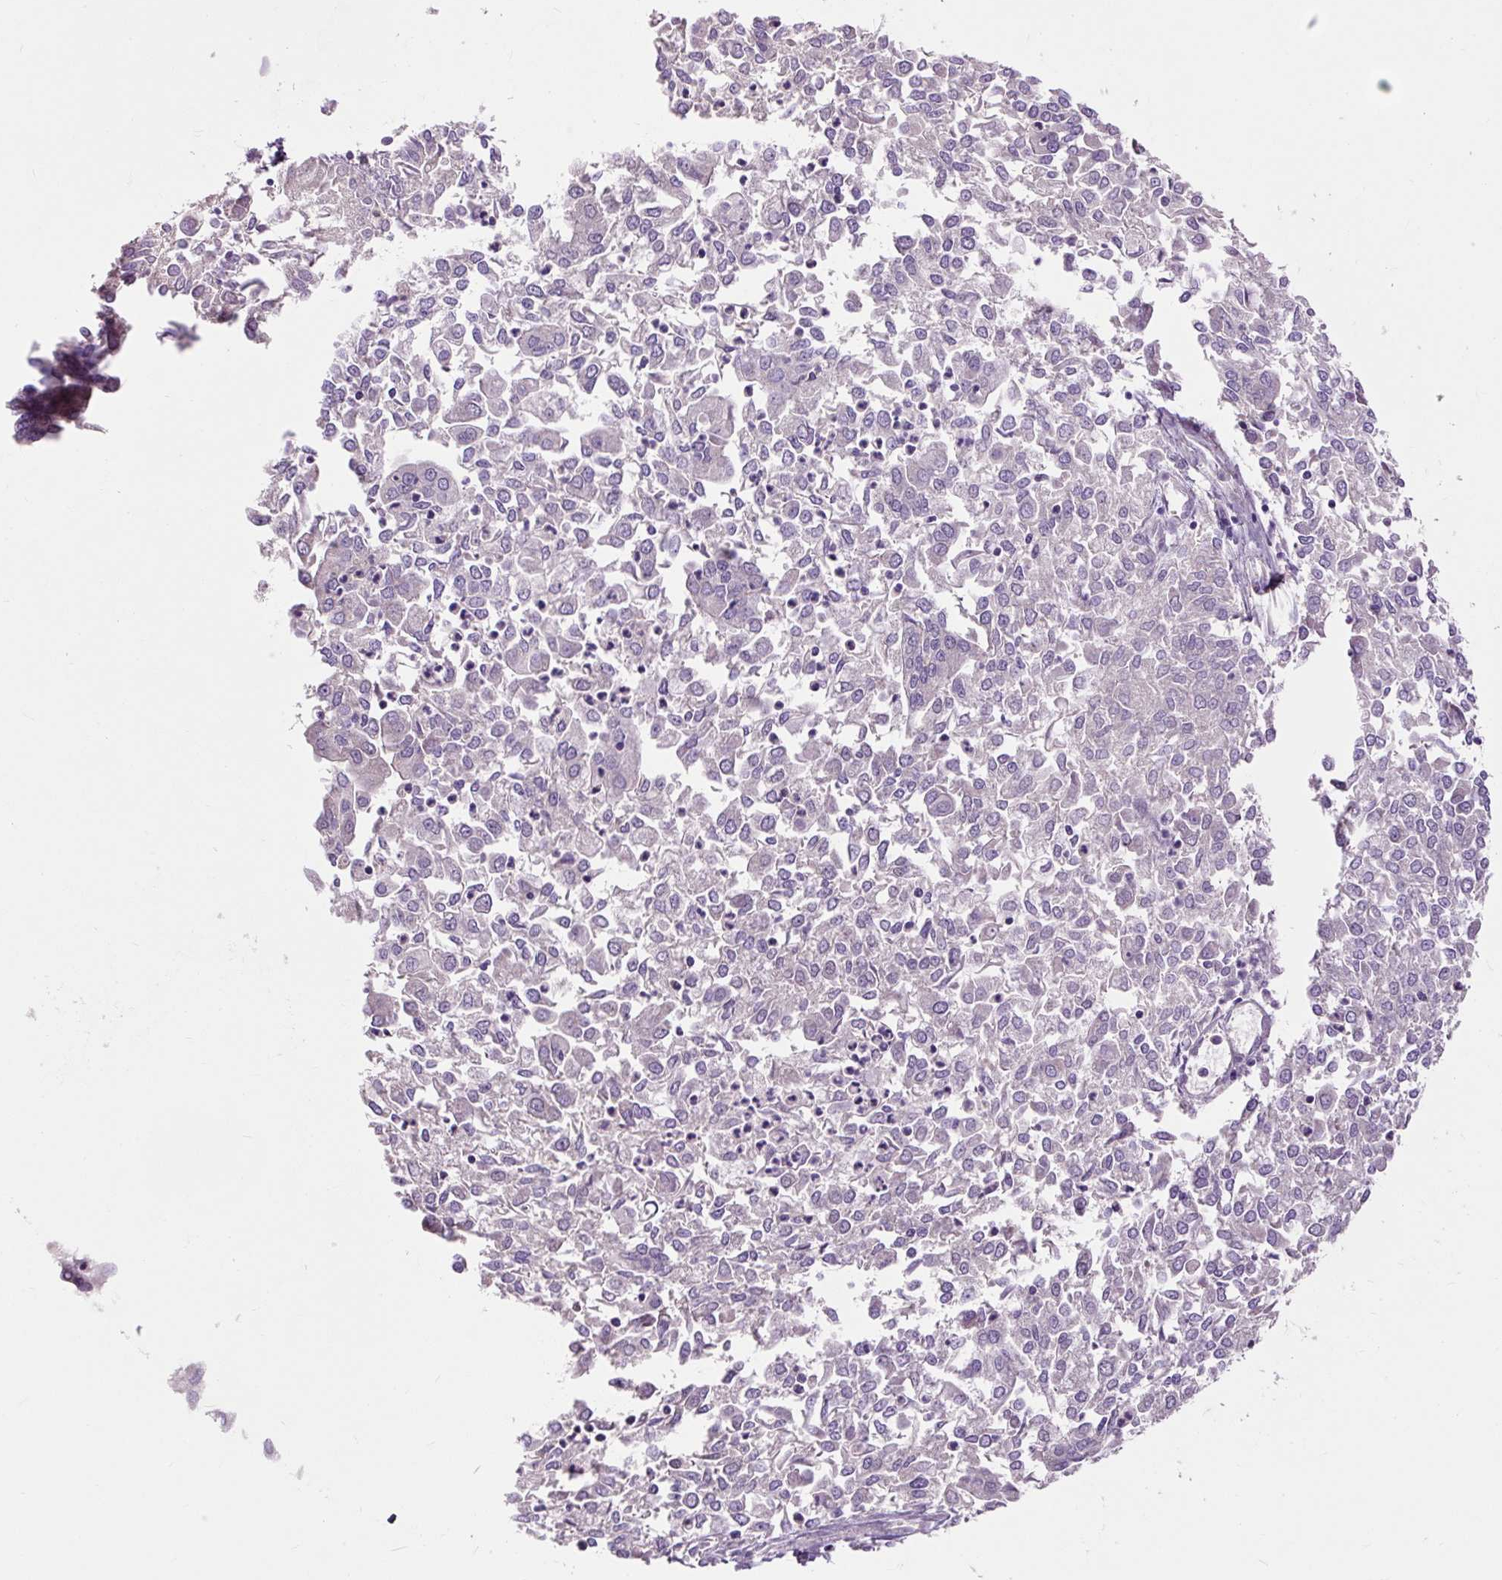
{"staining": {"intensity": "negative", "quantity": "none", "location": "none"}, "tissue": "endometrial cancer", "cell_type": "Tumor cells", "image_type": "cancer", "snomed": [{"axis": "morphology", "description": "Adenocarcinoma, NOS"}, {"axis": "topography", "description": "Endometrium"}], "caption": "An image of human endometrial cancer is negative for staining in tumor cells. Nuclei are stained in blue.", "gene": "PCDHGB3", "patient": {"sex": "female", "age": 57}}